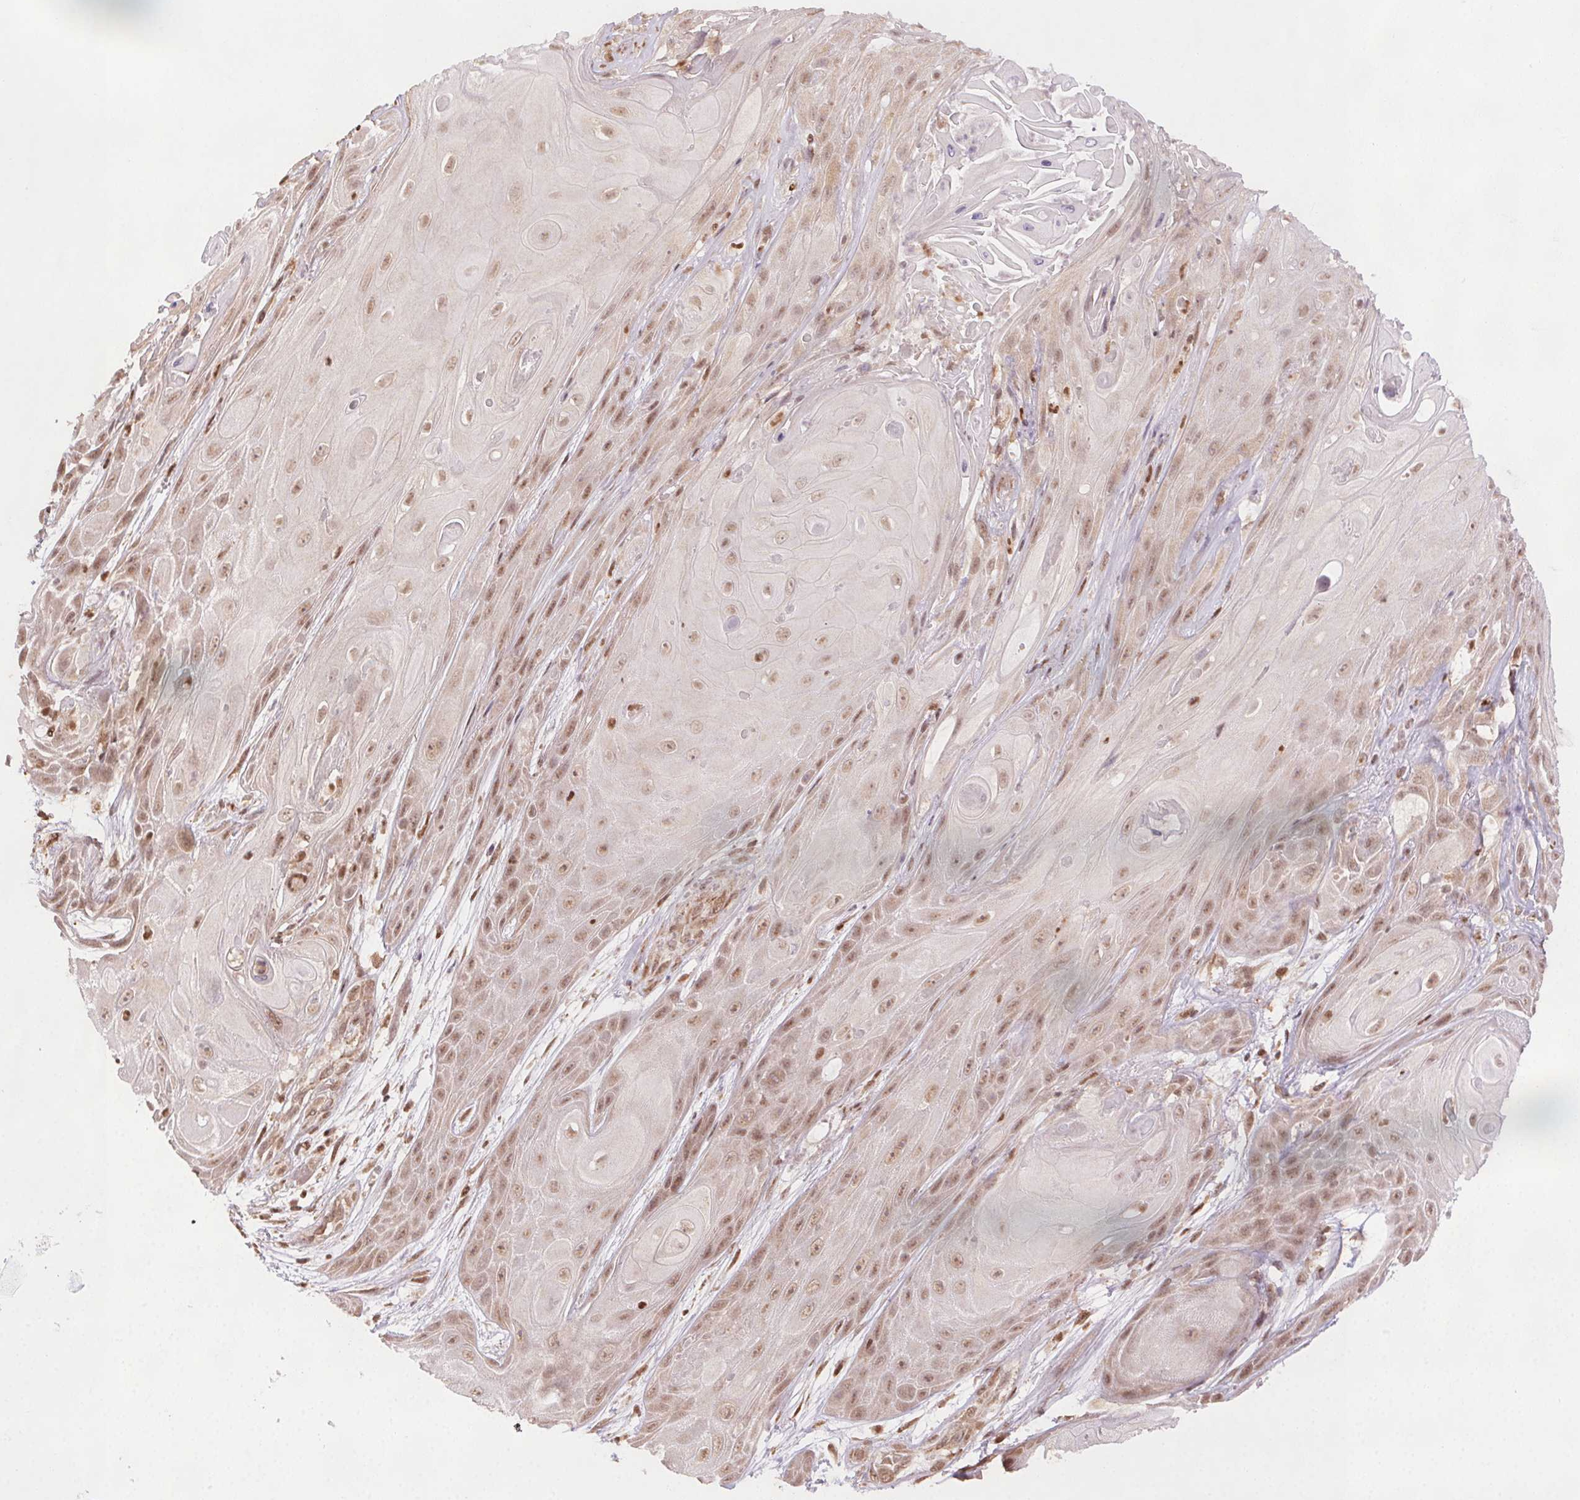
{"staining": {"intensity": "moderate", "quantity": ">75%", "location": "nuclear"}, "tissue": "skin cancer", "cell_type": "Tumor cells", "image_type": "cancer", "snomed": [{"axis": "morphology", "description": "Squamous cell carcinoma, NOS"}, {"axis": "topography", "description": "Skin"}], "caption": "Immunohistochemical staining of skin squamous cell carcinoma displays medium levels of moderate nuclear protein expression in about >75% of tumor cells. The protein of interest is shown in brown color, while the nuclei are stained blue.", "gene": "TREML4", "patient": {"sex": "male", "age": 62}}